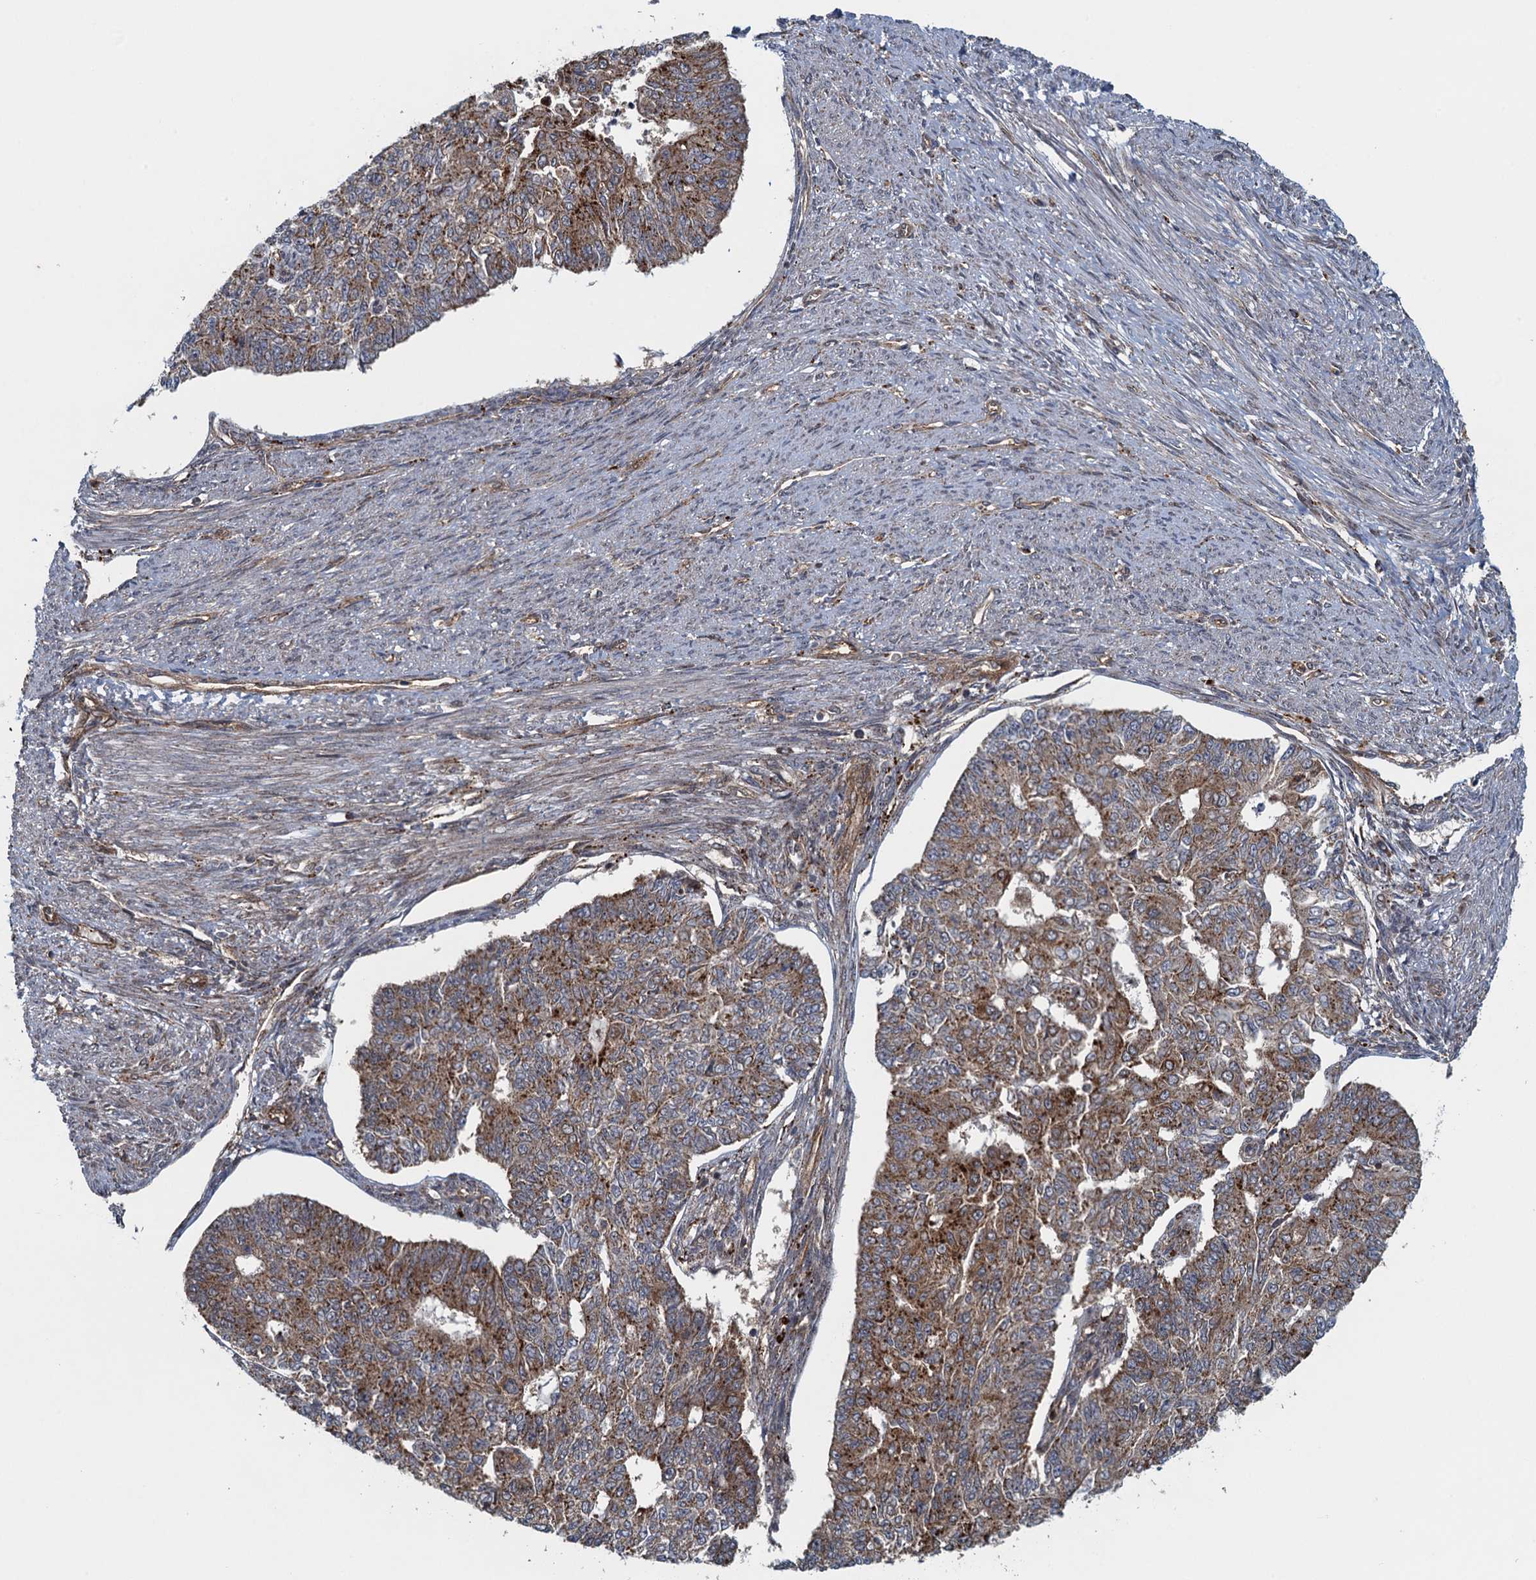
{"staining": {"intensity": "moderate", "quantity": "25%-75%", "location": "cytoplasmic/membranous"}, "tissue": "endometrial cancer", "cell_type": "Tumor cells", "image_type": "cancer", "snomed": [{"axis": "morphology", "description": "Adenocarcinoma, NOS"}, {"axis": "topography", "description": "Endometrium"}], "caption": "Adenocarcinoma (endometrial) was stained to show a protein in brown. There is medium levels of moderate cytoplasmic/membranous expression in about 25%-75% of tumor cells.", "gene": "NLRP10", "patient": {"sex": "female", "age": 32}}